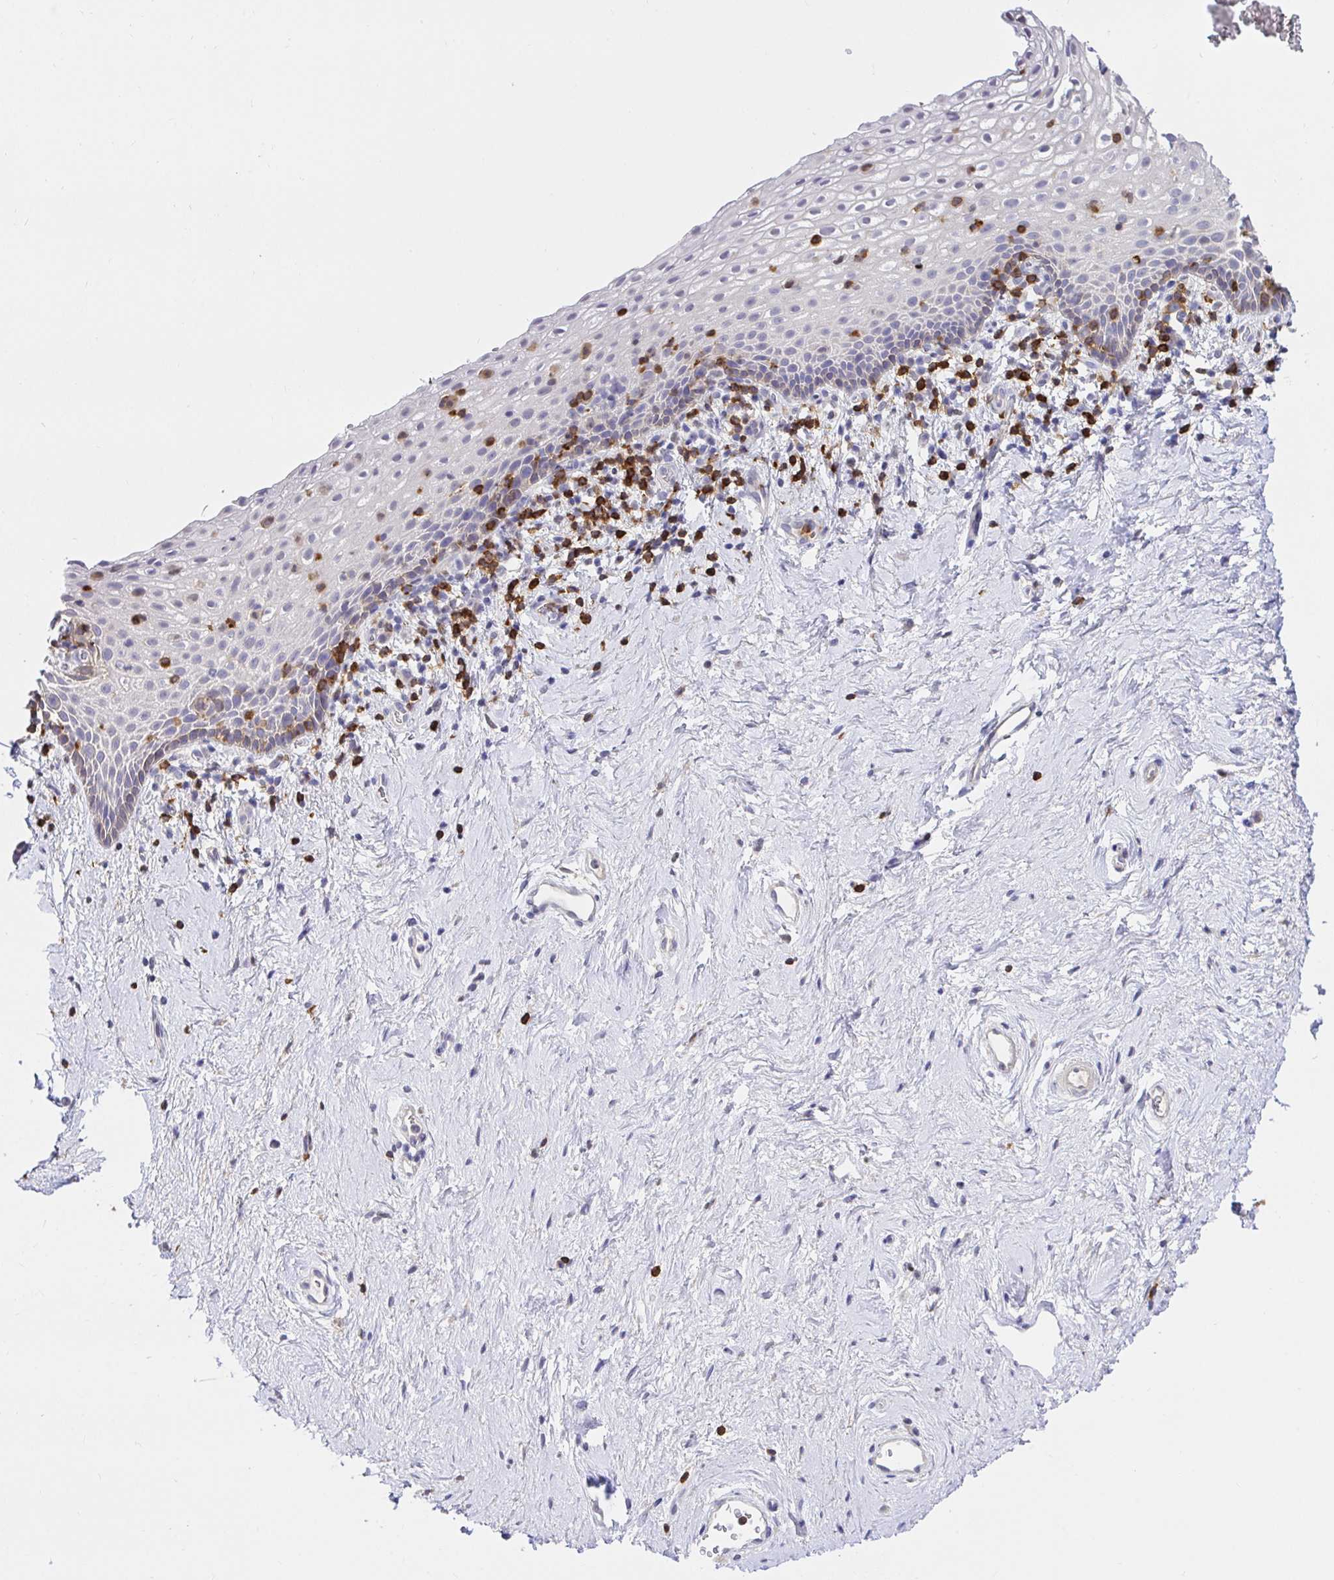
{"staining": {"intensity": "weak", "quantity": "<25%", "location": "cytoplasmic/membranous"}, "tissue": "vagina", "cell_type": "Squamous epithelial cells", "image_type": "normal", "snomed": [{"axis": "morphology", "description": "Normal tissue, NOS"}, {"axis": "topography", "description": "Vagina"}], "caption": "Squamous epithelial cells show no significant protein expression in unremarkable vagina. (DAB (3,3'-diaminobenzidine) immunohistochemistry (IHC), high magnification).", "gene": "SKAP1", "patient": {"sex": "female", "age": 61}}